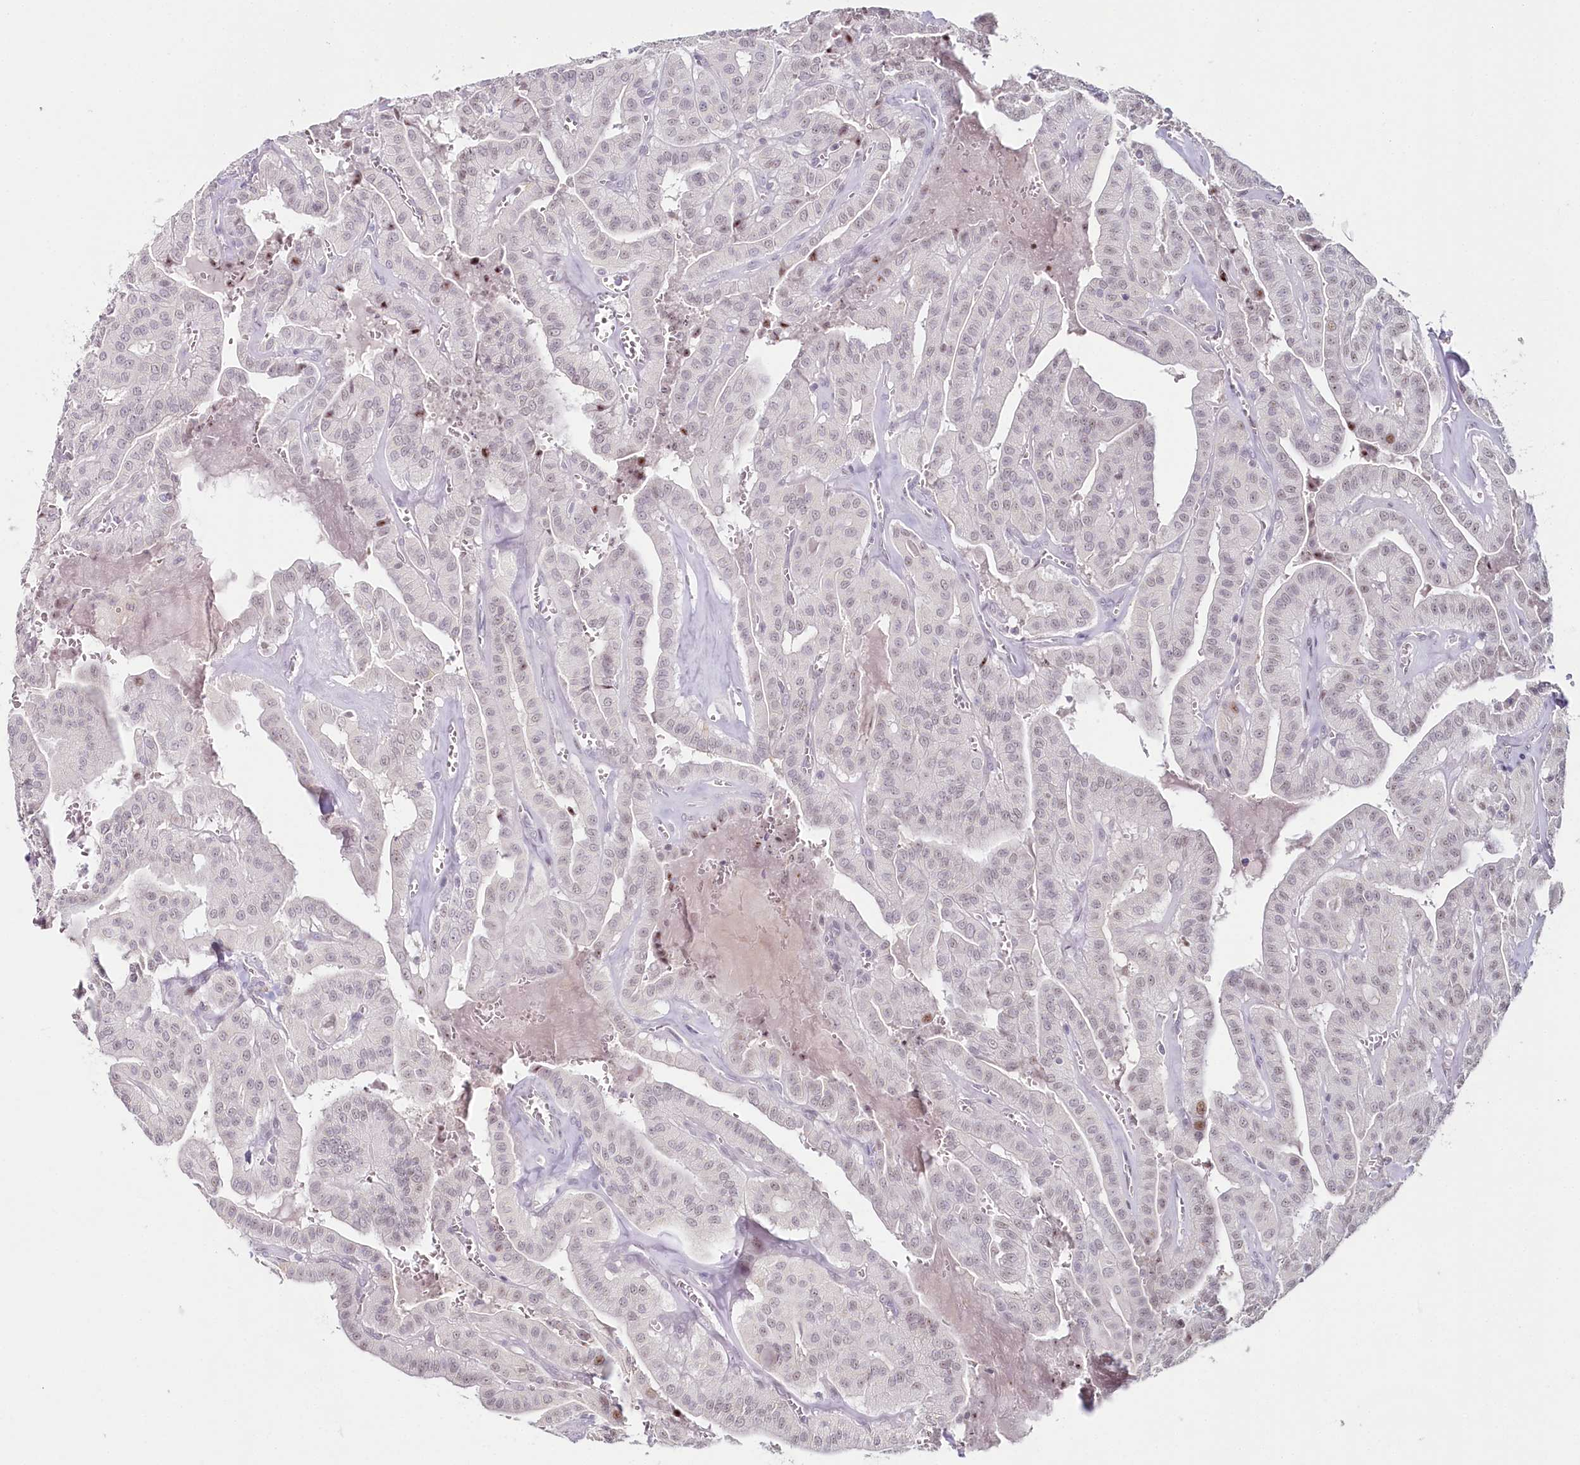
{"staining": {"intensity": "weak", "quantity": "25%-75%", "location": "nuclear"}, "tissue": "thyroid cancer", "cell_type": "Tumor cells", "image_type": "cancer", "snomed": [{"axis": "morphology", "description": "Papillary adenocarcinoma, NOS"}, {"axis": "topography", "description": "Thyroid gland"}], "caption": "Immunohistochemical staining of human thyroid papillary adenocarcinoma displays low levels of weak nuclear positivity in about 25%-75% of tumor cells.", "gene": "HPD", "patient": {"sex": "male", "age": 52}}